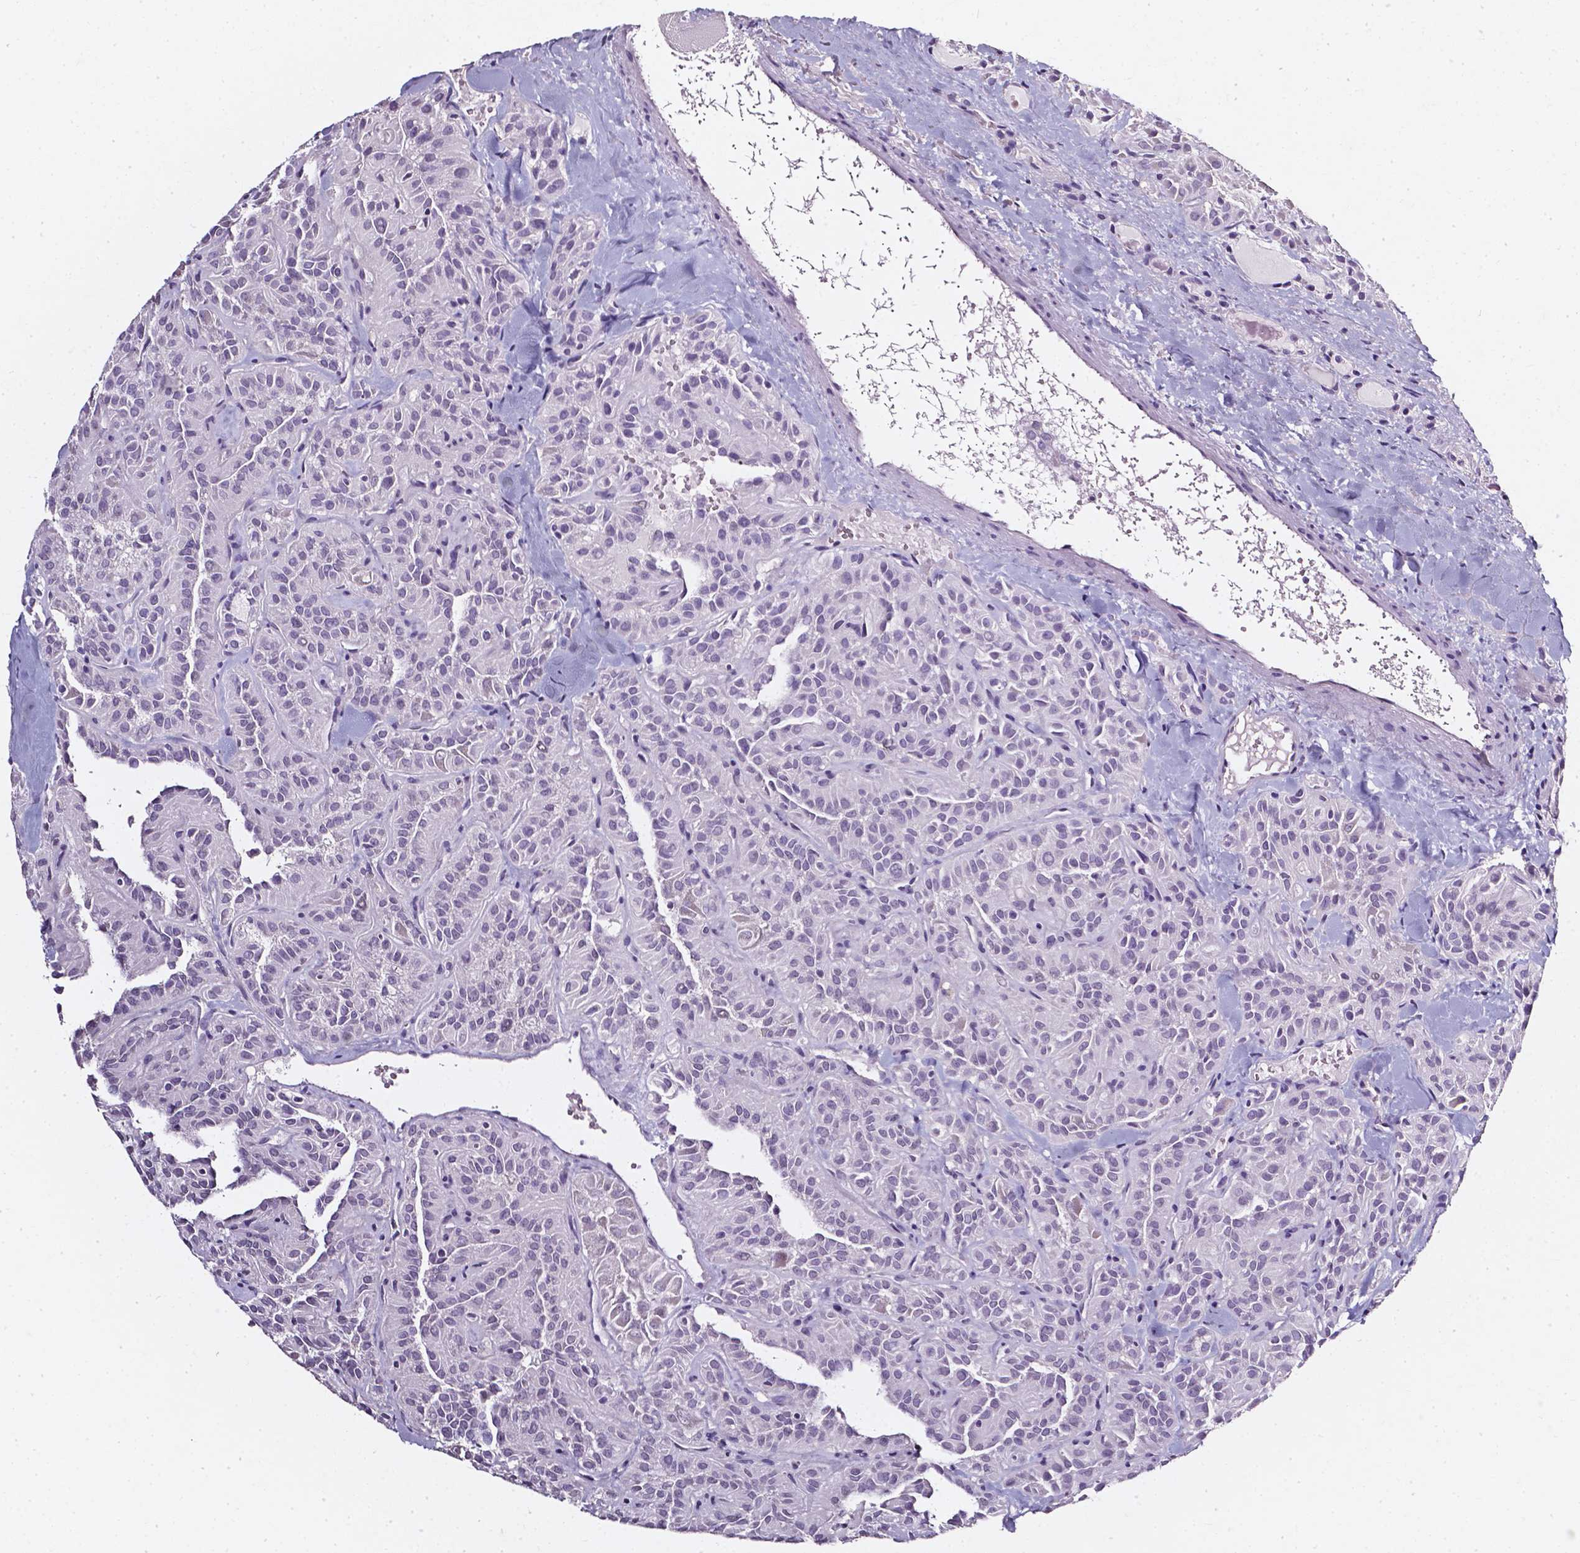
{"staining": {"intensity": "negative", "quantity": "none", "location": "none"}, "tissue": "thyroid cancer", "cell_type": "Tumor cells", "image_type": "cancer", "snomed": [{"axis": "morphology", "description": "Papillary adenocarcinoma, NOS"}, {"axis": "topography", "description": "Thyroid gland"}], "caption": "This histopathology image is of thyroid cancer stained with immunohistochemistry to label a protein in brown with the nuclei are counter-stained blue. There is no positivity in tumor cells.", "gene": "AKR1B10", "patient": {"sex": "female", "age": 45}}